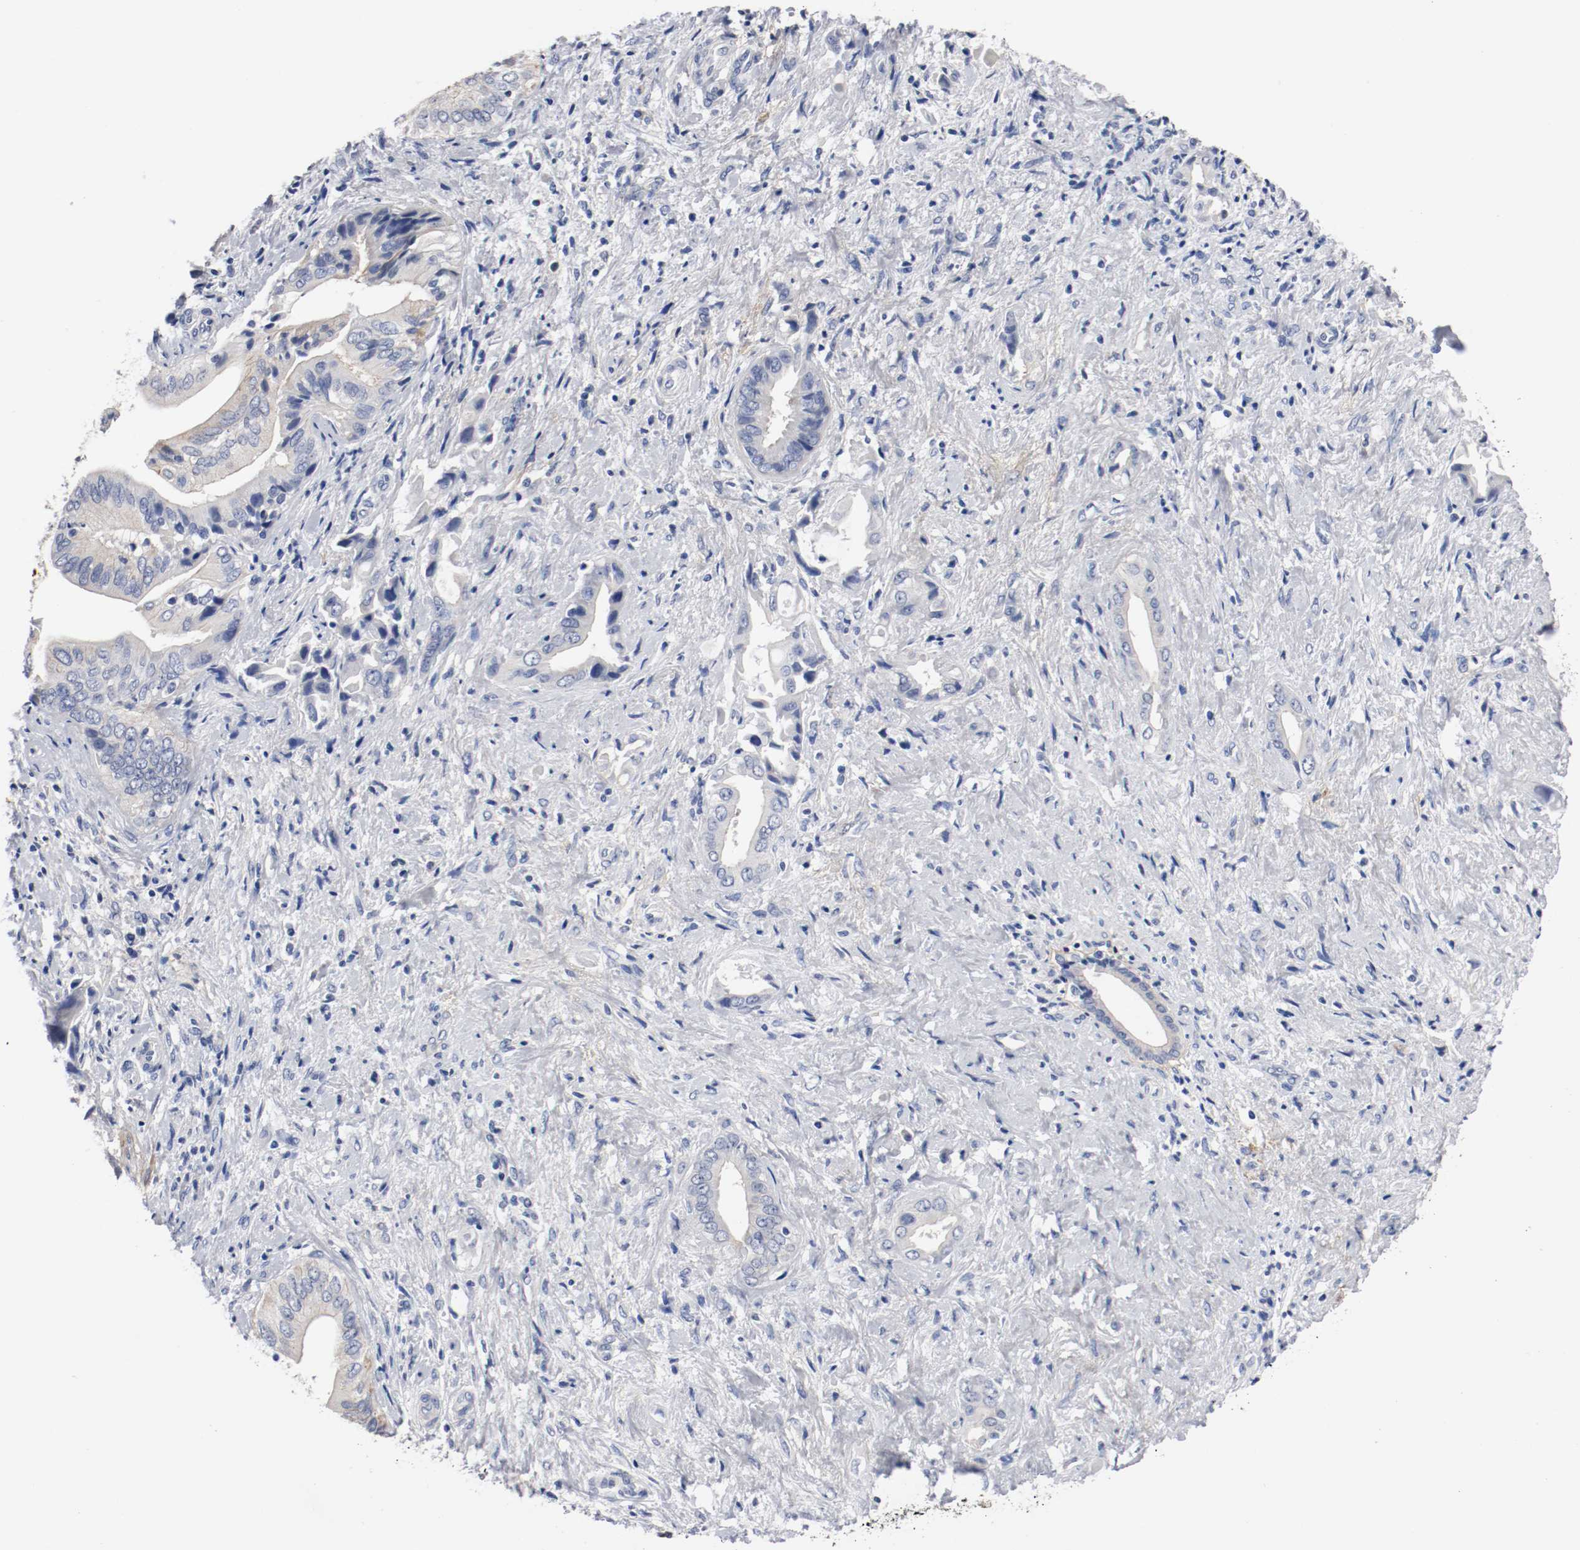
{"staining": {"intensity": "weak", "quantity": "<25%", "location": "cytoplasmic/membranous"}, "tissue": "liver cancer", "cell_type": "Tumor cells", "image_type": "cancer", "snomed": [{"axis": "morphology", "description": "Cholangiocarcinoma"}, {"axis": "topography", "description": "Liver"}], "caption": "A high-resolution image shows immunohistochemistry staining of cholangiocarcinoma (liver), which reveals no significant staining in tumor cells.", "gene": "TNC", "patient": {"sex": "male", "age": 58}}